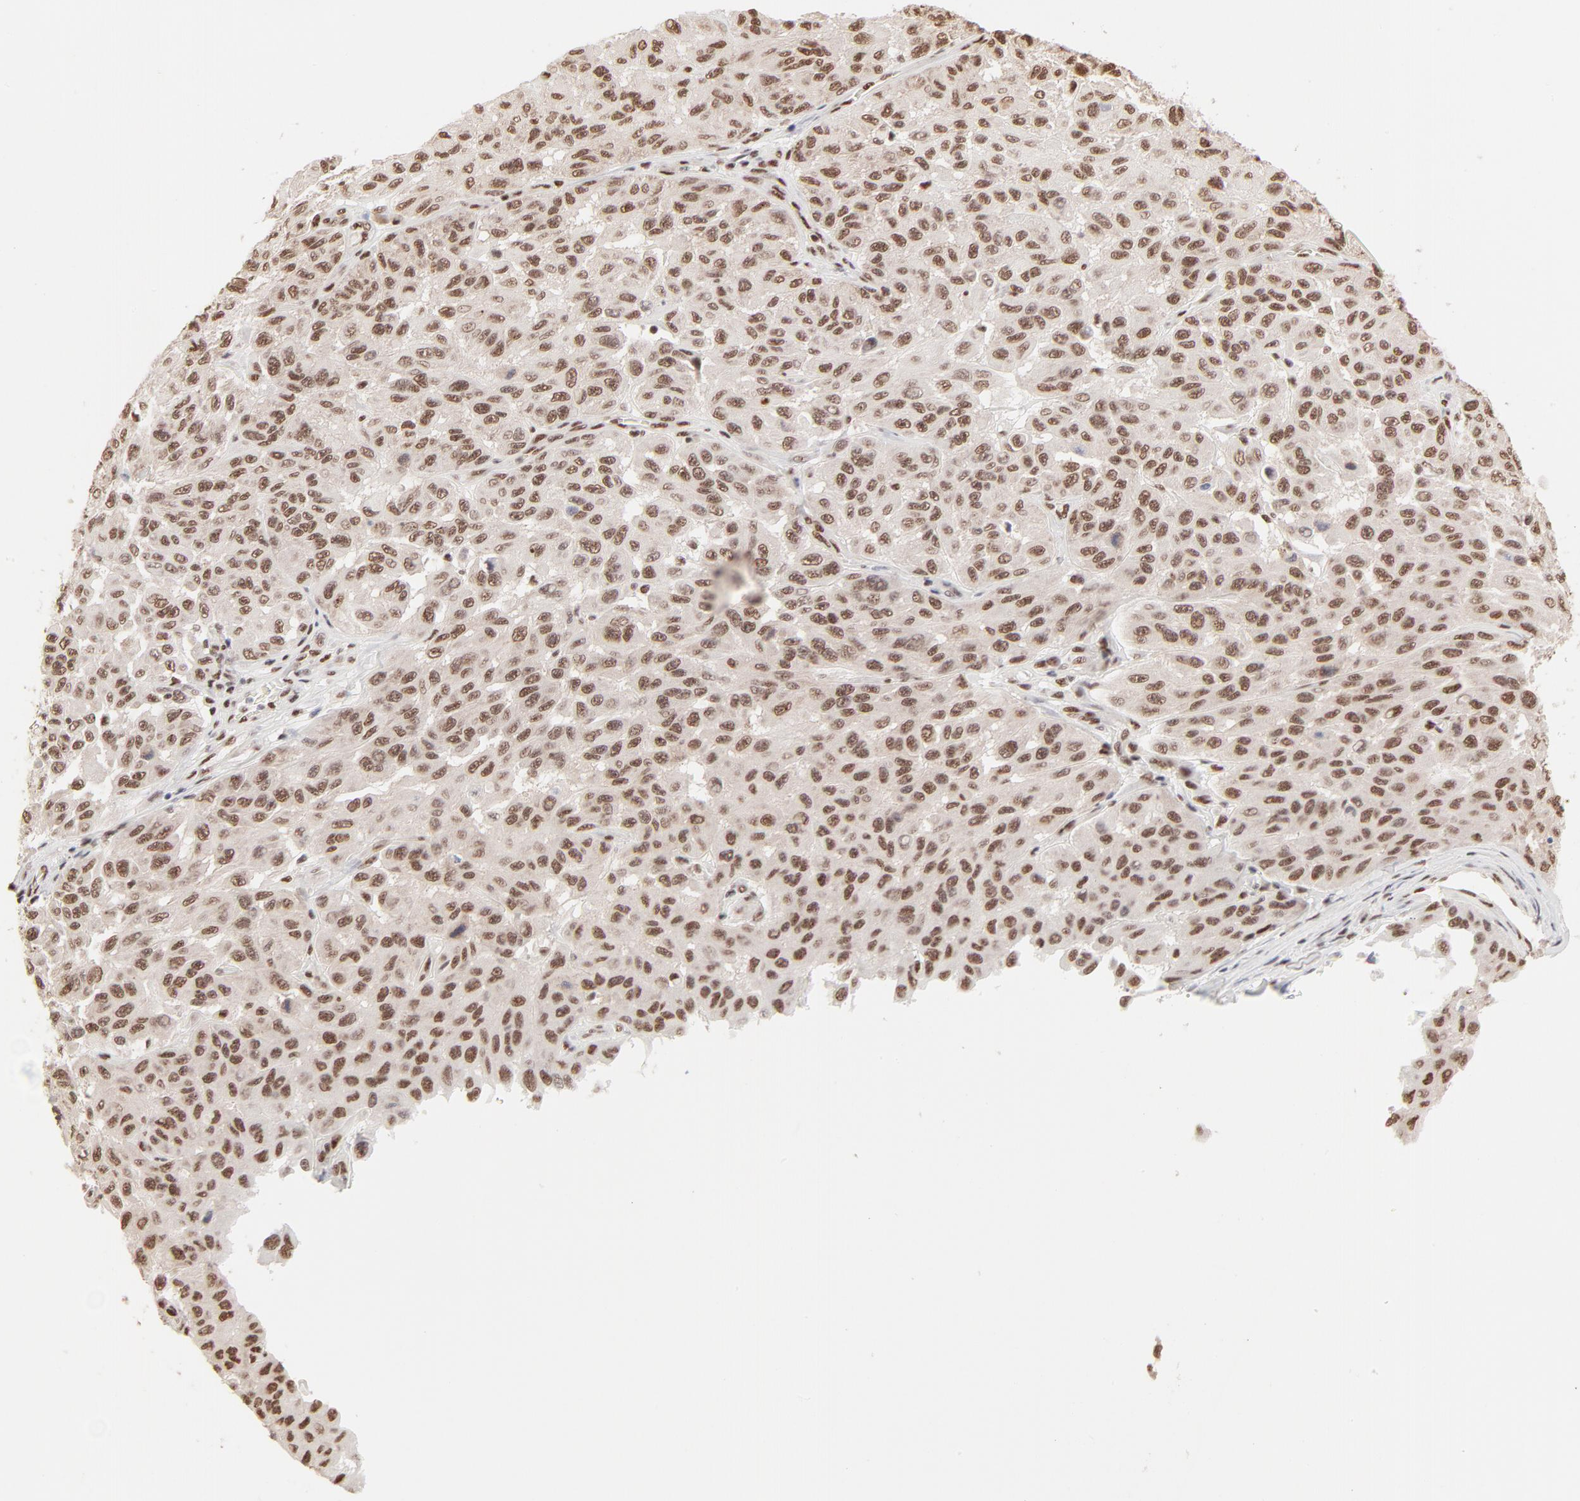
{"staining": {"intensity": "moderate", "quantity": ">75%", "location": "nuclear"}, "tissue": "melanoma", "cell_type": "Tumor cells", "image_type": "cancer", "snomed": [{"axis": "morphology", "description": "Malignant melanoma, NOS"}, {"axis": "topography", "description": "Skin"}], "caption": "This image displays IHC staining of human melanoma, with medium moderate nuclear staining in approximately >75% of tumor cells.", "gene": "TARDBP", "patient": {"sex": "male", "age": 30}}